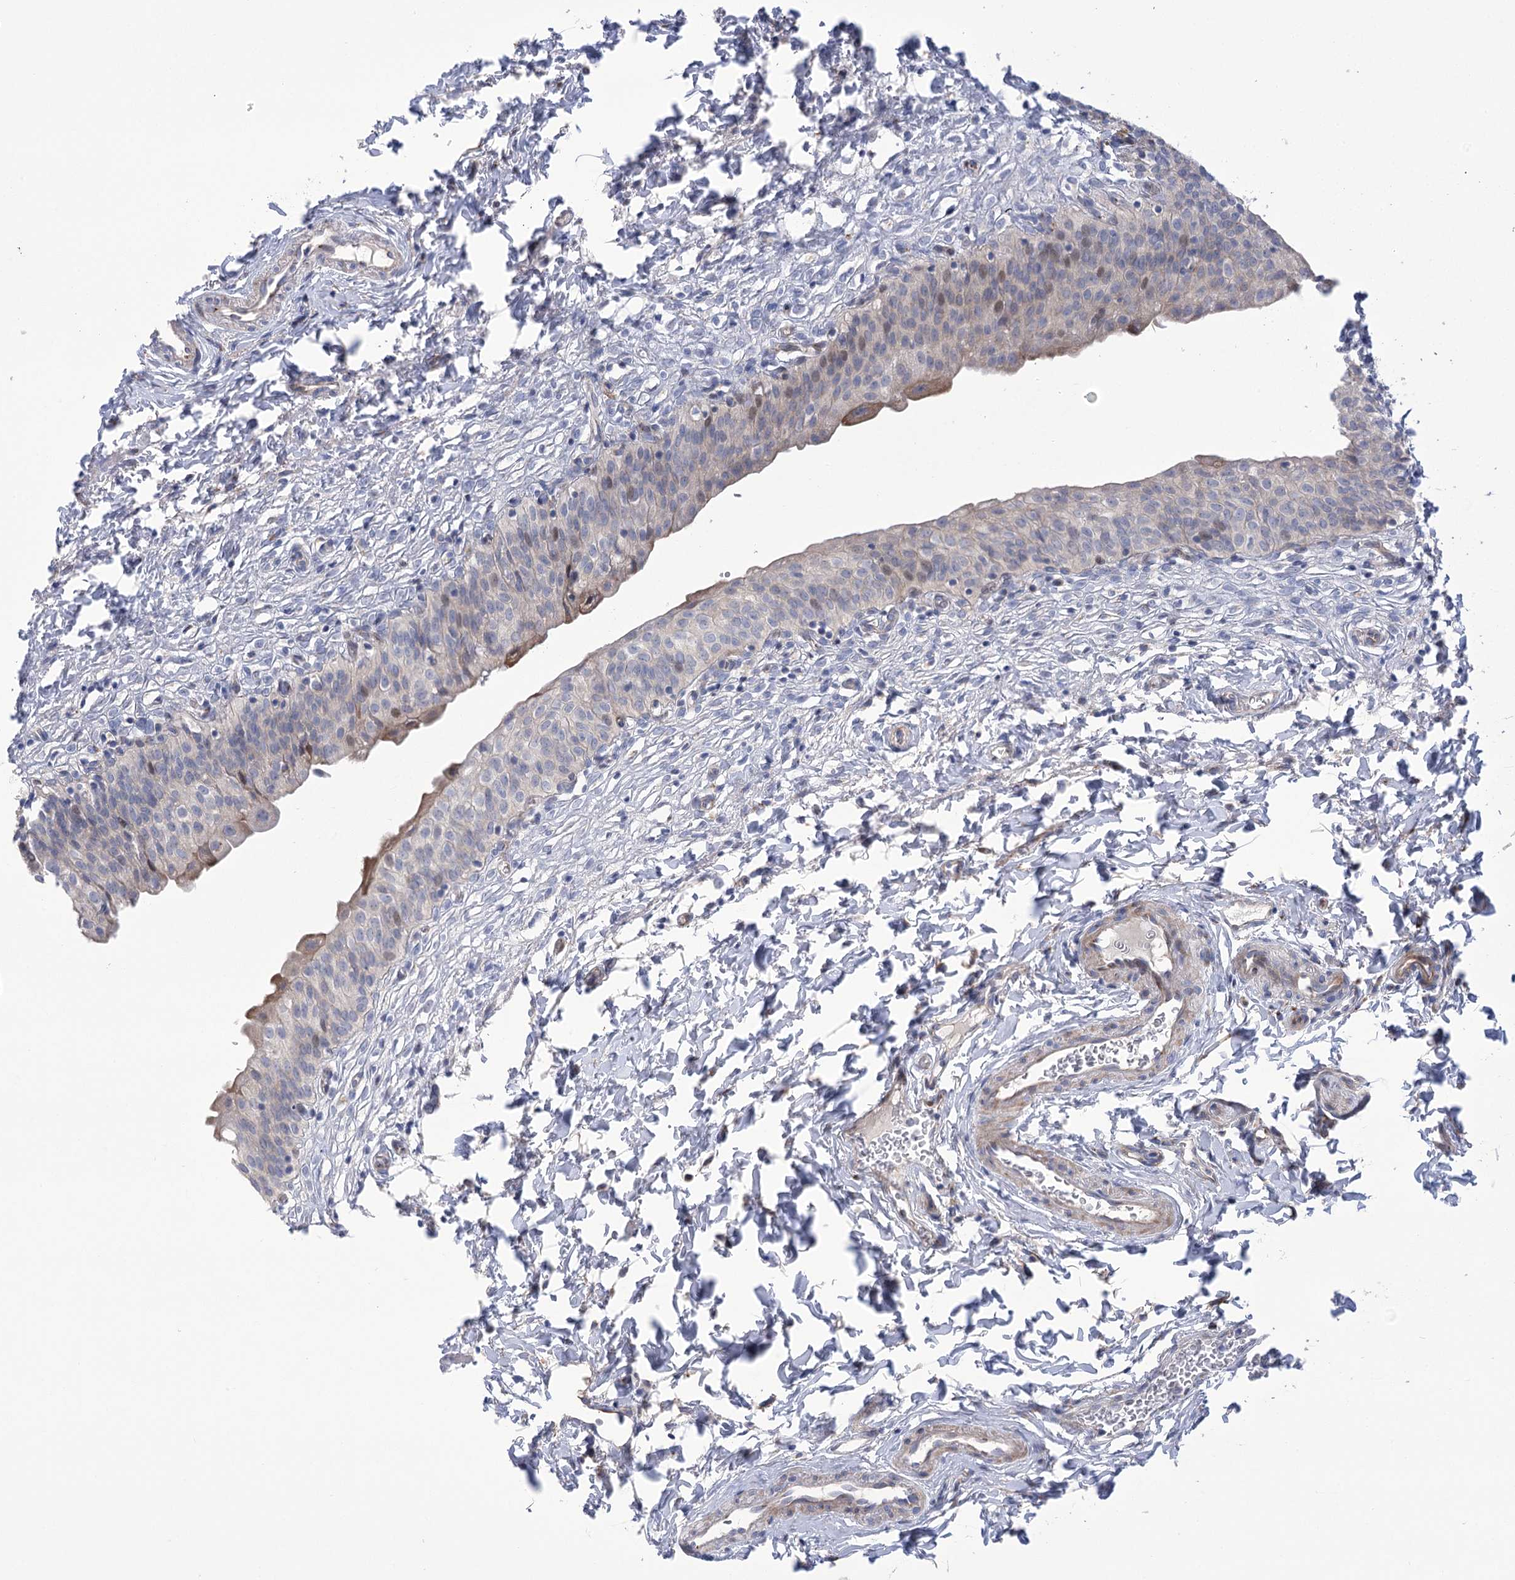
{"staining": {"intensity": "weak", "quantity": "<25%", "location": "cytoplasmic/membranous"}, "tissue": "urinary bladder", "cell_type": "Urothelial cells", "image_type": "normal", "snomed": [{"axis": "morphology", "description": "Normal tissue, NOS"}, {"axis": "topography", "description": "Urinary bladder"}], "caption": "High magnification brightfield microscopy of benign urinary bladder stained with DAB (3,3'-diaminobenzidine) (brown) and counterstained with hematoxylin (blue): urothelial cells show no significant positivity. (DAB (3,3'-diaminobenzidine) IHC visualized using brightfield microscopy, high magnification).", "gene": "NME7", "patient": {"sex": "male", "age": 55}}